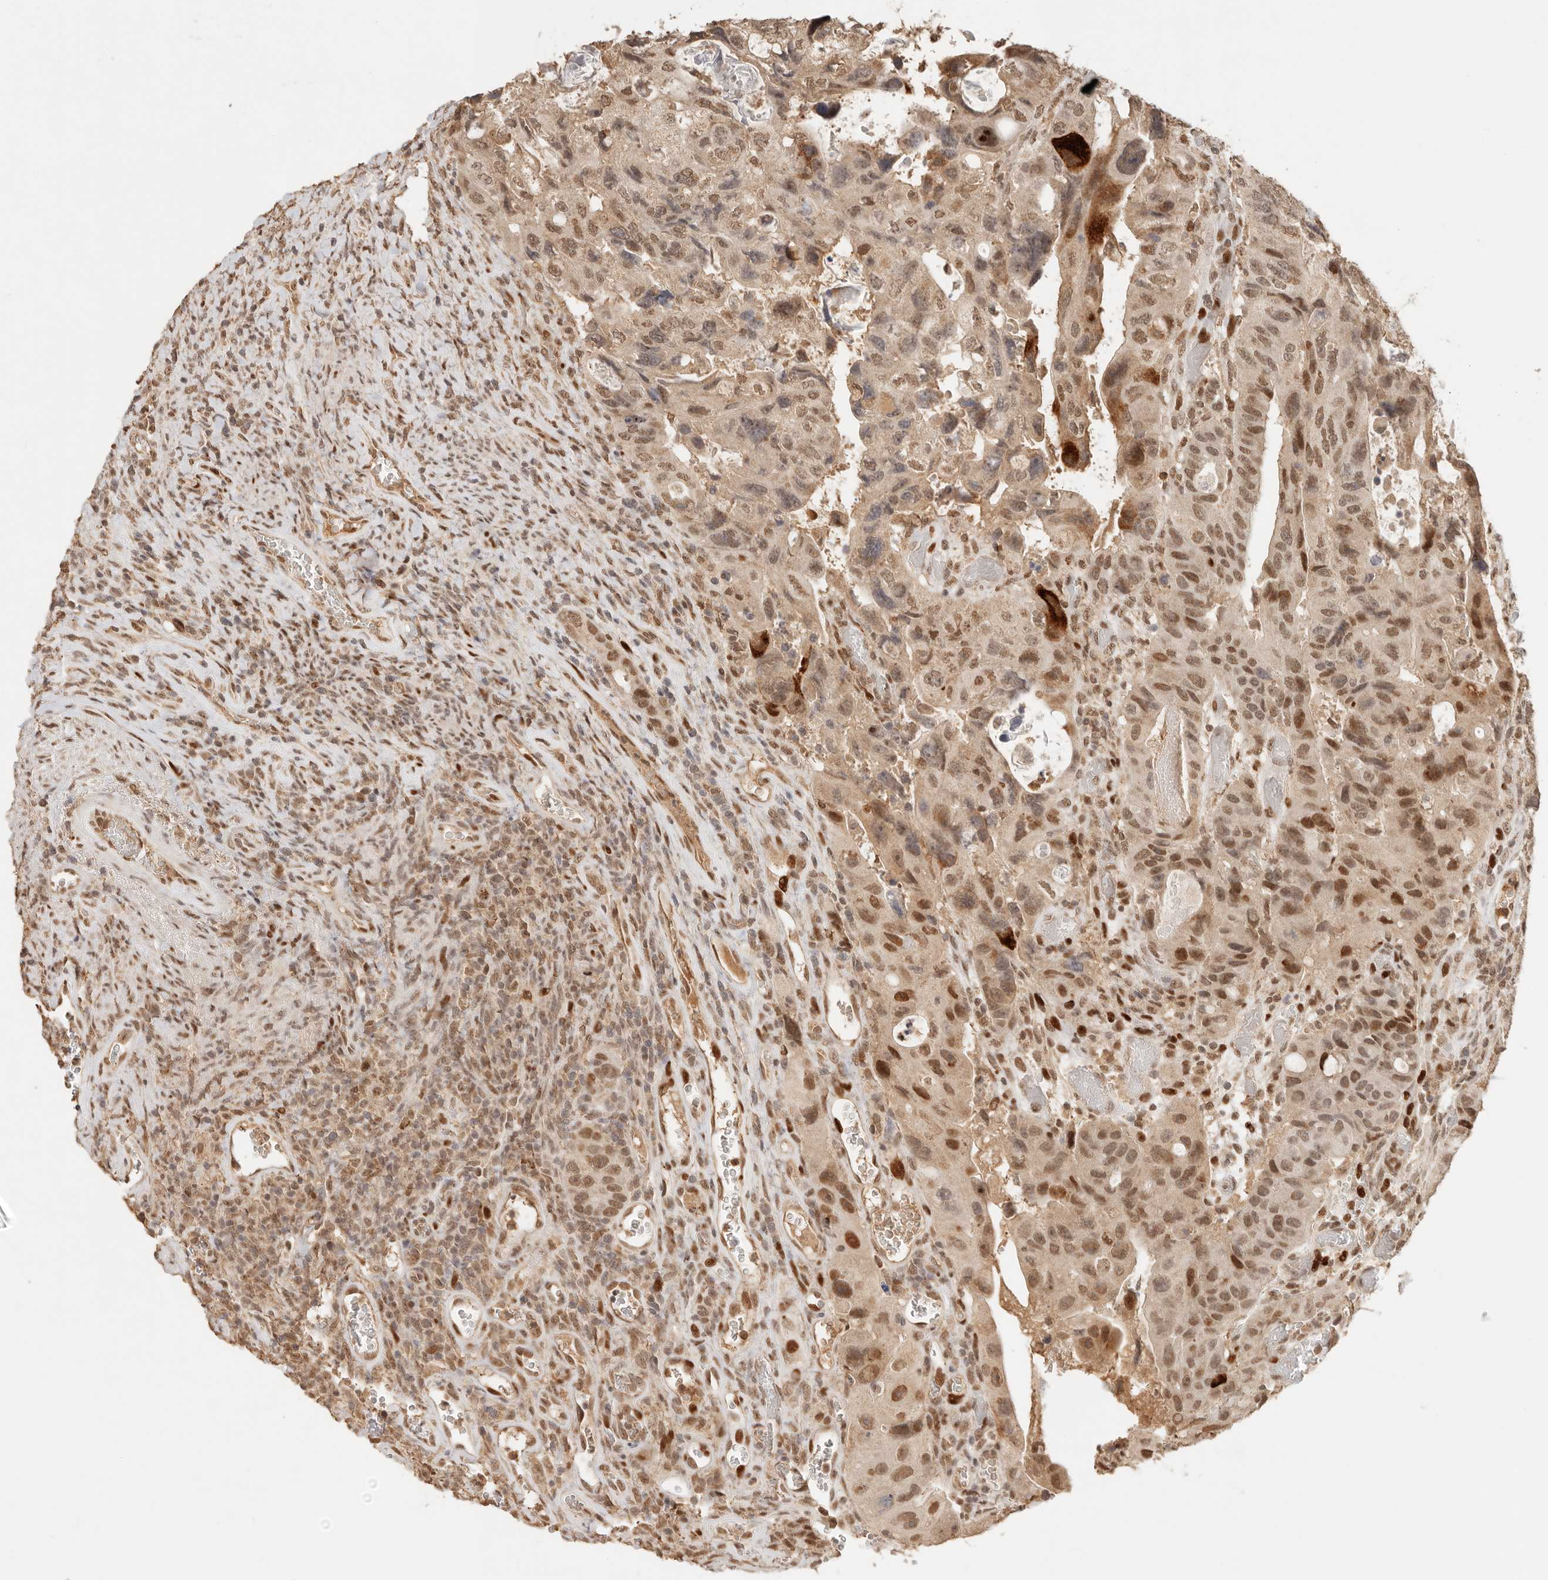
{"staining": {"intensity": "moderate", "quantity": ">75%", "location": "cytoplasmic/membranous,nuclear"}, "tissue": "colorectal cancer", "cell_type": "Tumor cells", "image_type": "cancer", "snomed": [{"axis": "morphology", "description": "Adenocarcinoma, NOS"}, {"axis": "topography", "description": "Rectum"}], "caption": "This histopathology image displays IHC staining of human colorectal cancer (adenocarcinoma), with medium moderate cytoplasmic/membranous and nuclear expression in approximately >75% of tumor cells.", "gene": "NPAS2", "patient": {"sex": "male", "age": 59}}